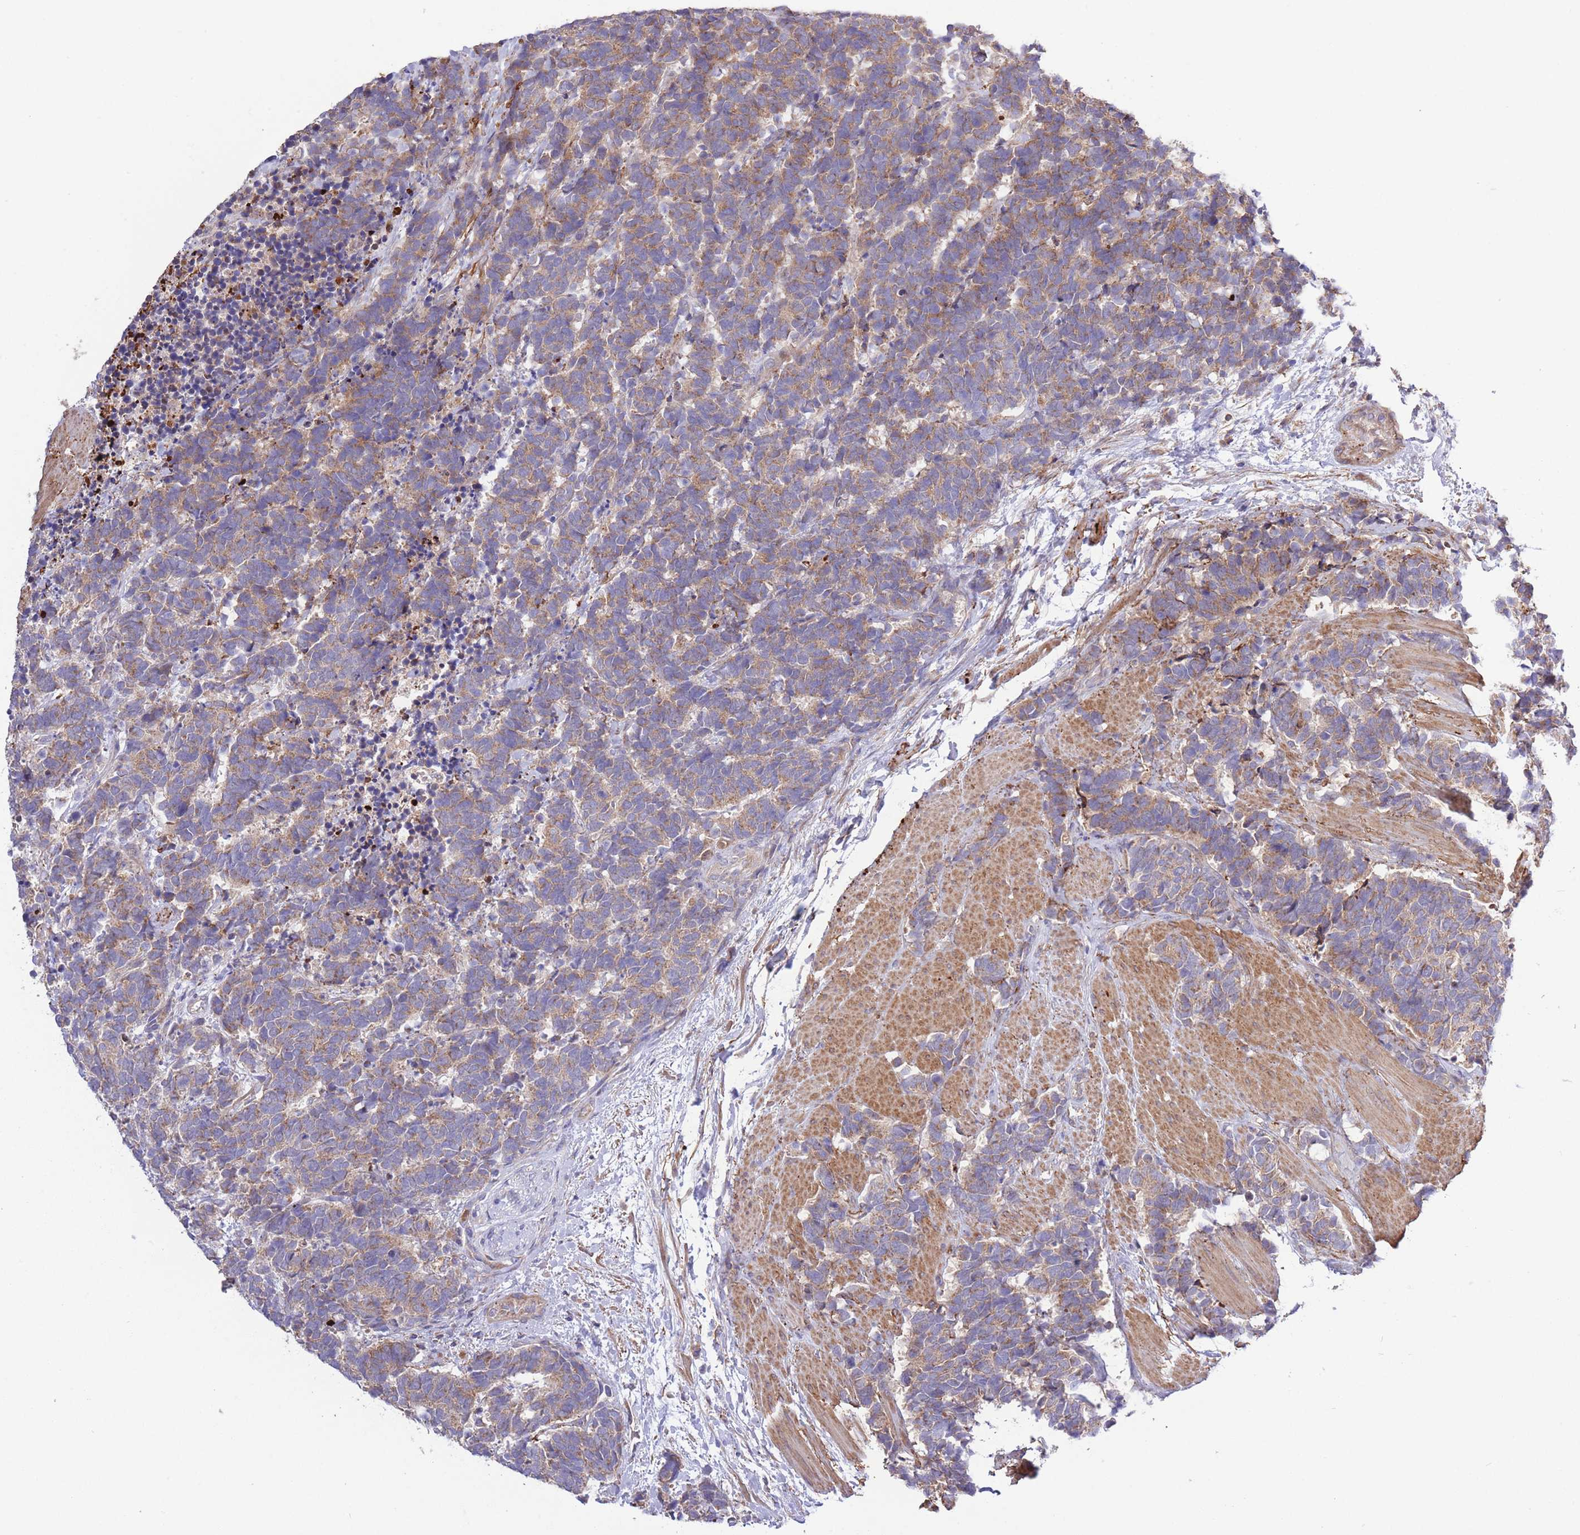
{"staining": {"intensity": "moderate", "quantity": ">75%", "location": "cytoplasmic/membranous"}, "tissue": "carcinoid", "cell_type": "Tumor cells", "image_type": "cancer", "snomed": [{"axis": "morphology", "description": "Carcinoma, NOS"}, {"axis": "morphology", "description": "Carcinoid, malignant, NOS"}, {"axis": "topography", "description": "Prostate"}], "caption": "This photomicrograph reveals IHC staining of carcinoid, with medium moderate cytoplasmic/membranous positivity in about >75% of tumor cells.", "gene": "ATP13A2", "patient": {"sex": "male", "age": 57}}